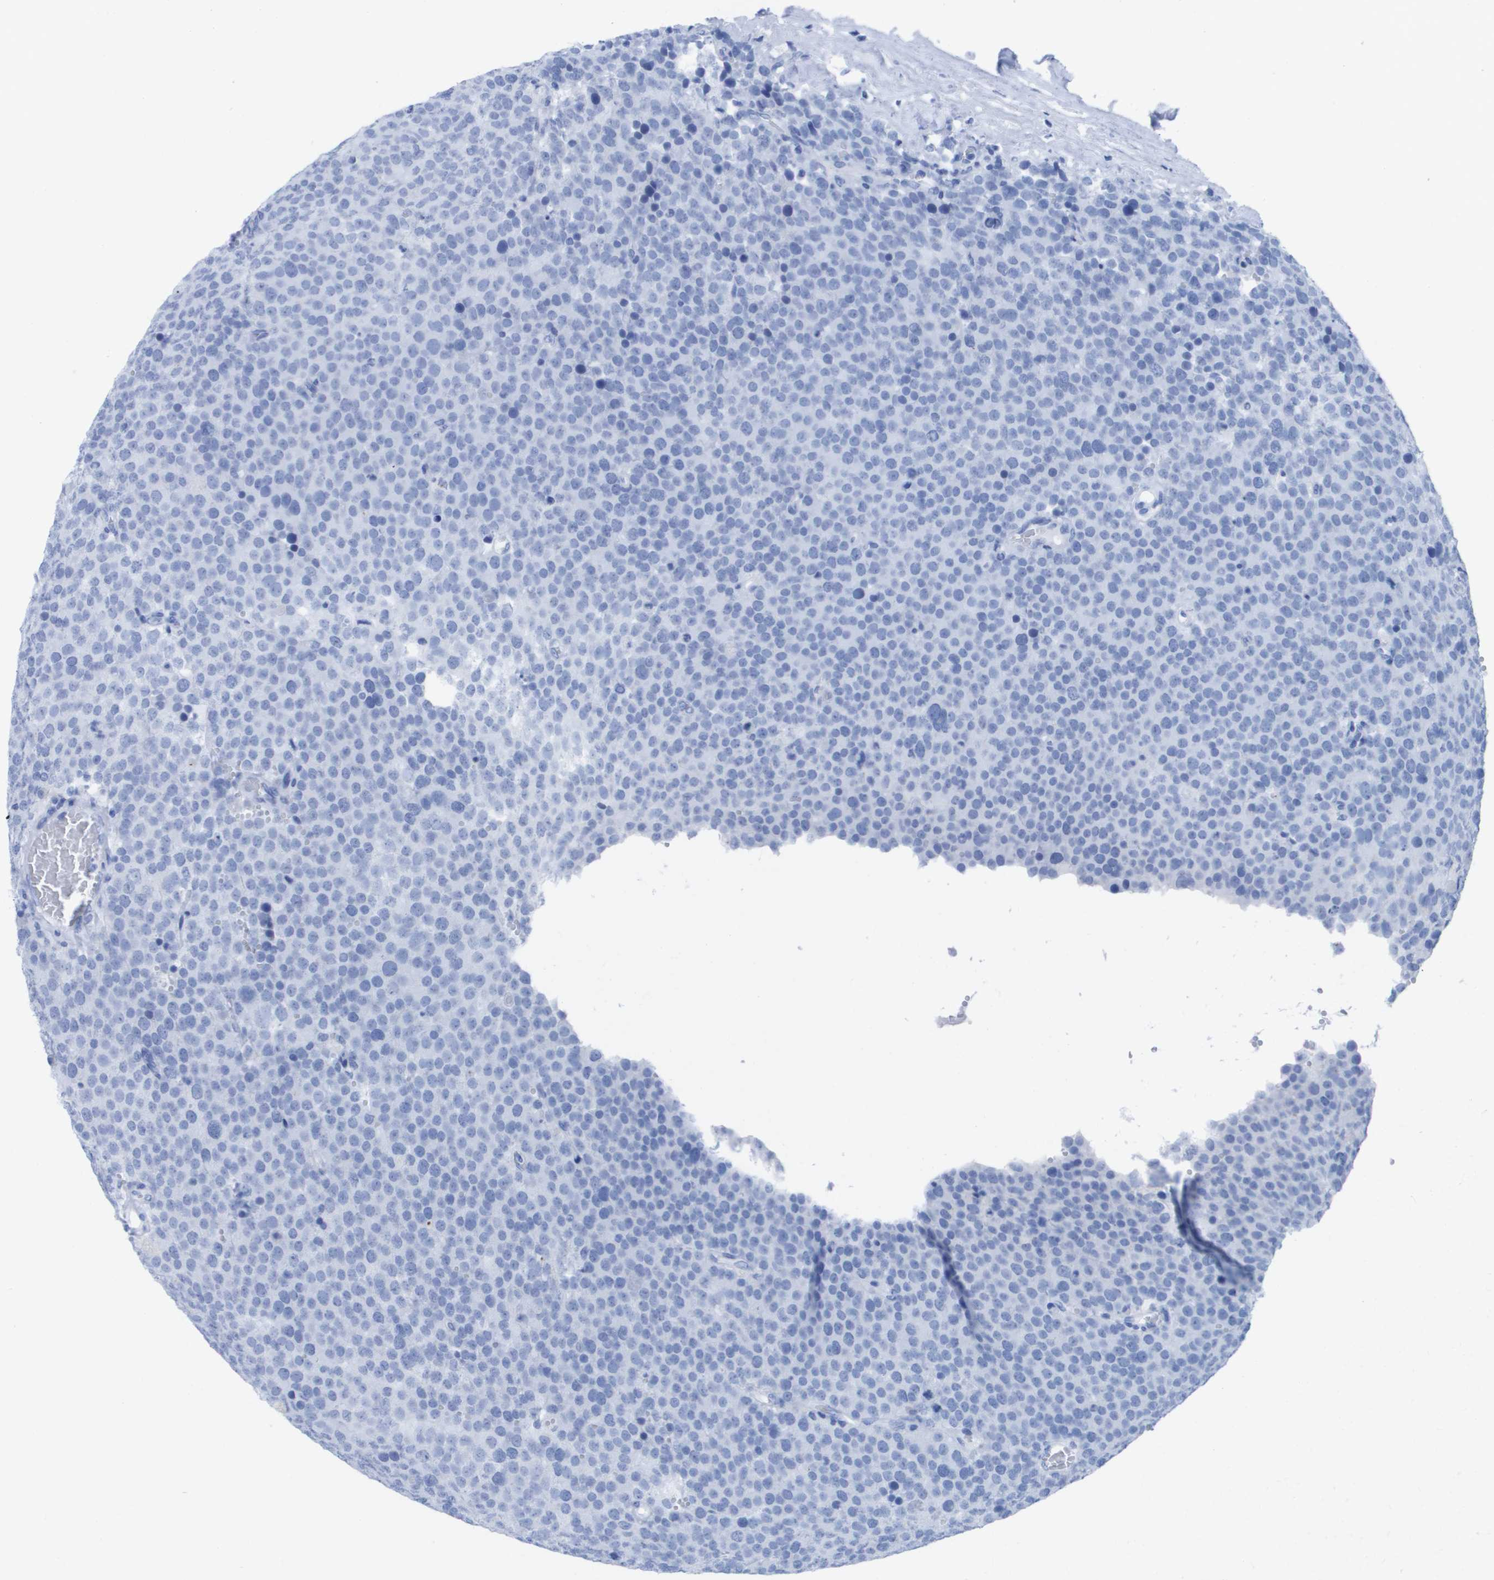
{"staining": {"intensity": "negative", "quantity": "none", "location": "none"}, "tissue": "testis cancer", "cell_type": "Tumor cells", "image_type": "cancer", "snomed": [{"axis": "morphology", "description": "Normal tissue, NOS"}, {"axis": "morphology", "description": "Seminoma, NOS"}, {"axis": "topography", "description": "Testis"}], "caption": "IHC histopathology image of seminoma (testis) stained for a protein (brown), which demonstrates no expression in tumor cells. Nuclei are stained in blue.", "gene": "KCNA3", "patient": {"sex": "male", "age": 71}}